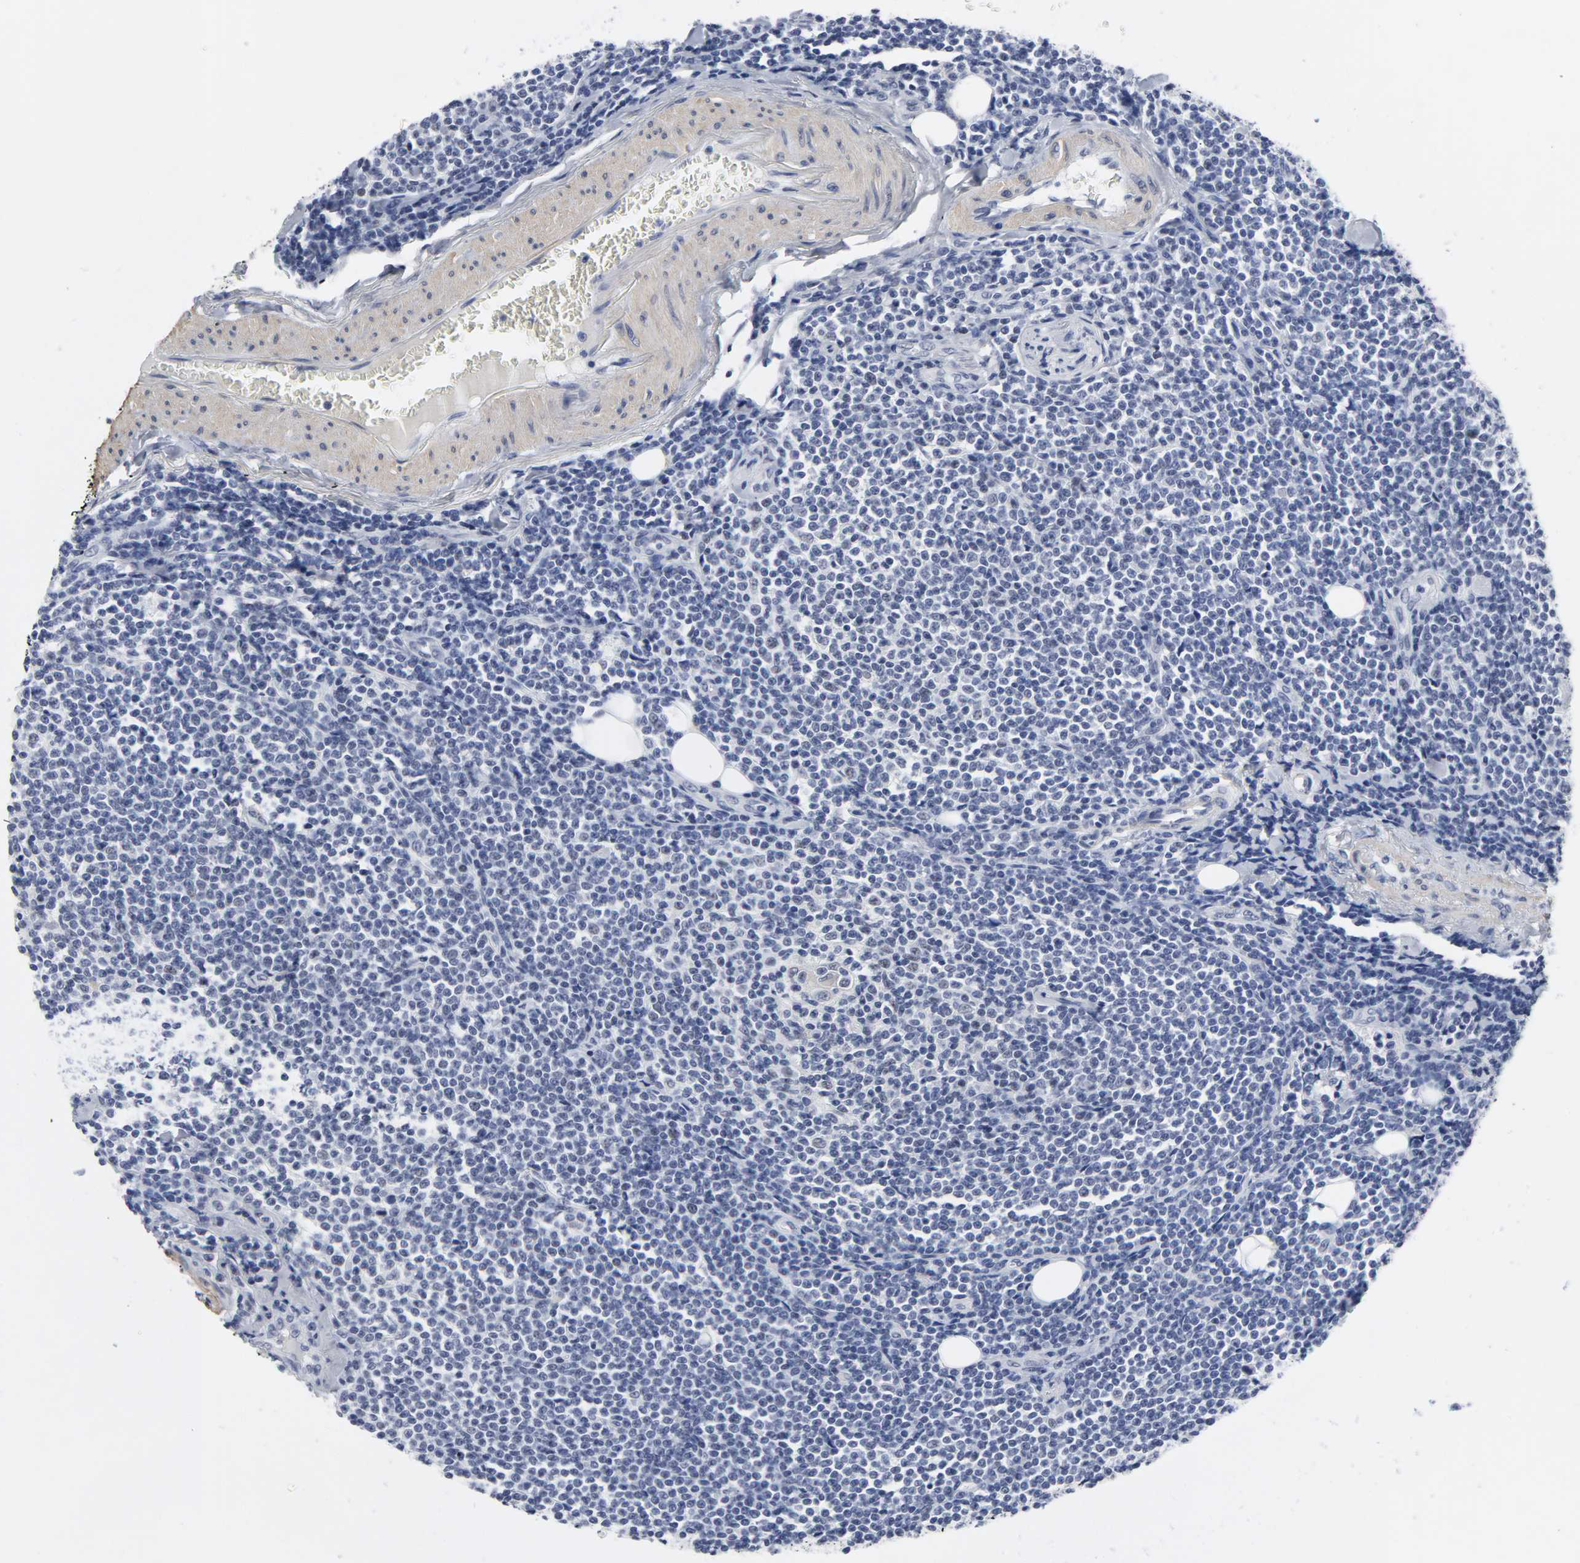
{"staining": {"intensity": "negative", "quantity": "none", "location": "none"}, "tissue": "lymphoma", "cell_type": "Tumor cells", "image_type": "cancer", "snomed": [{"axis": "morphology", "description": "Malignant lymphoma, non-Hodgkin's type, Low grade"}, {"axis": "topography", "description": "Soft tissue"}], "caption": "Immunohistochemistry of low-grade malignant lymphoma, non-Hodgkin's type shows no positivity in tumor cells.", "gene": "GRHL2", "patient": {"sex": "male", "age": 92}}